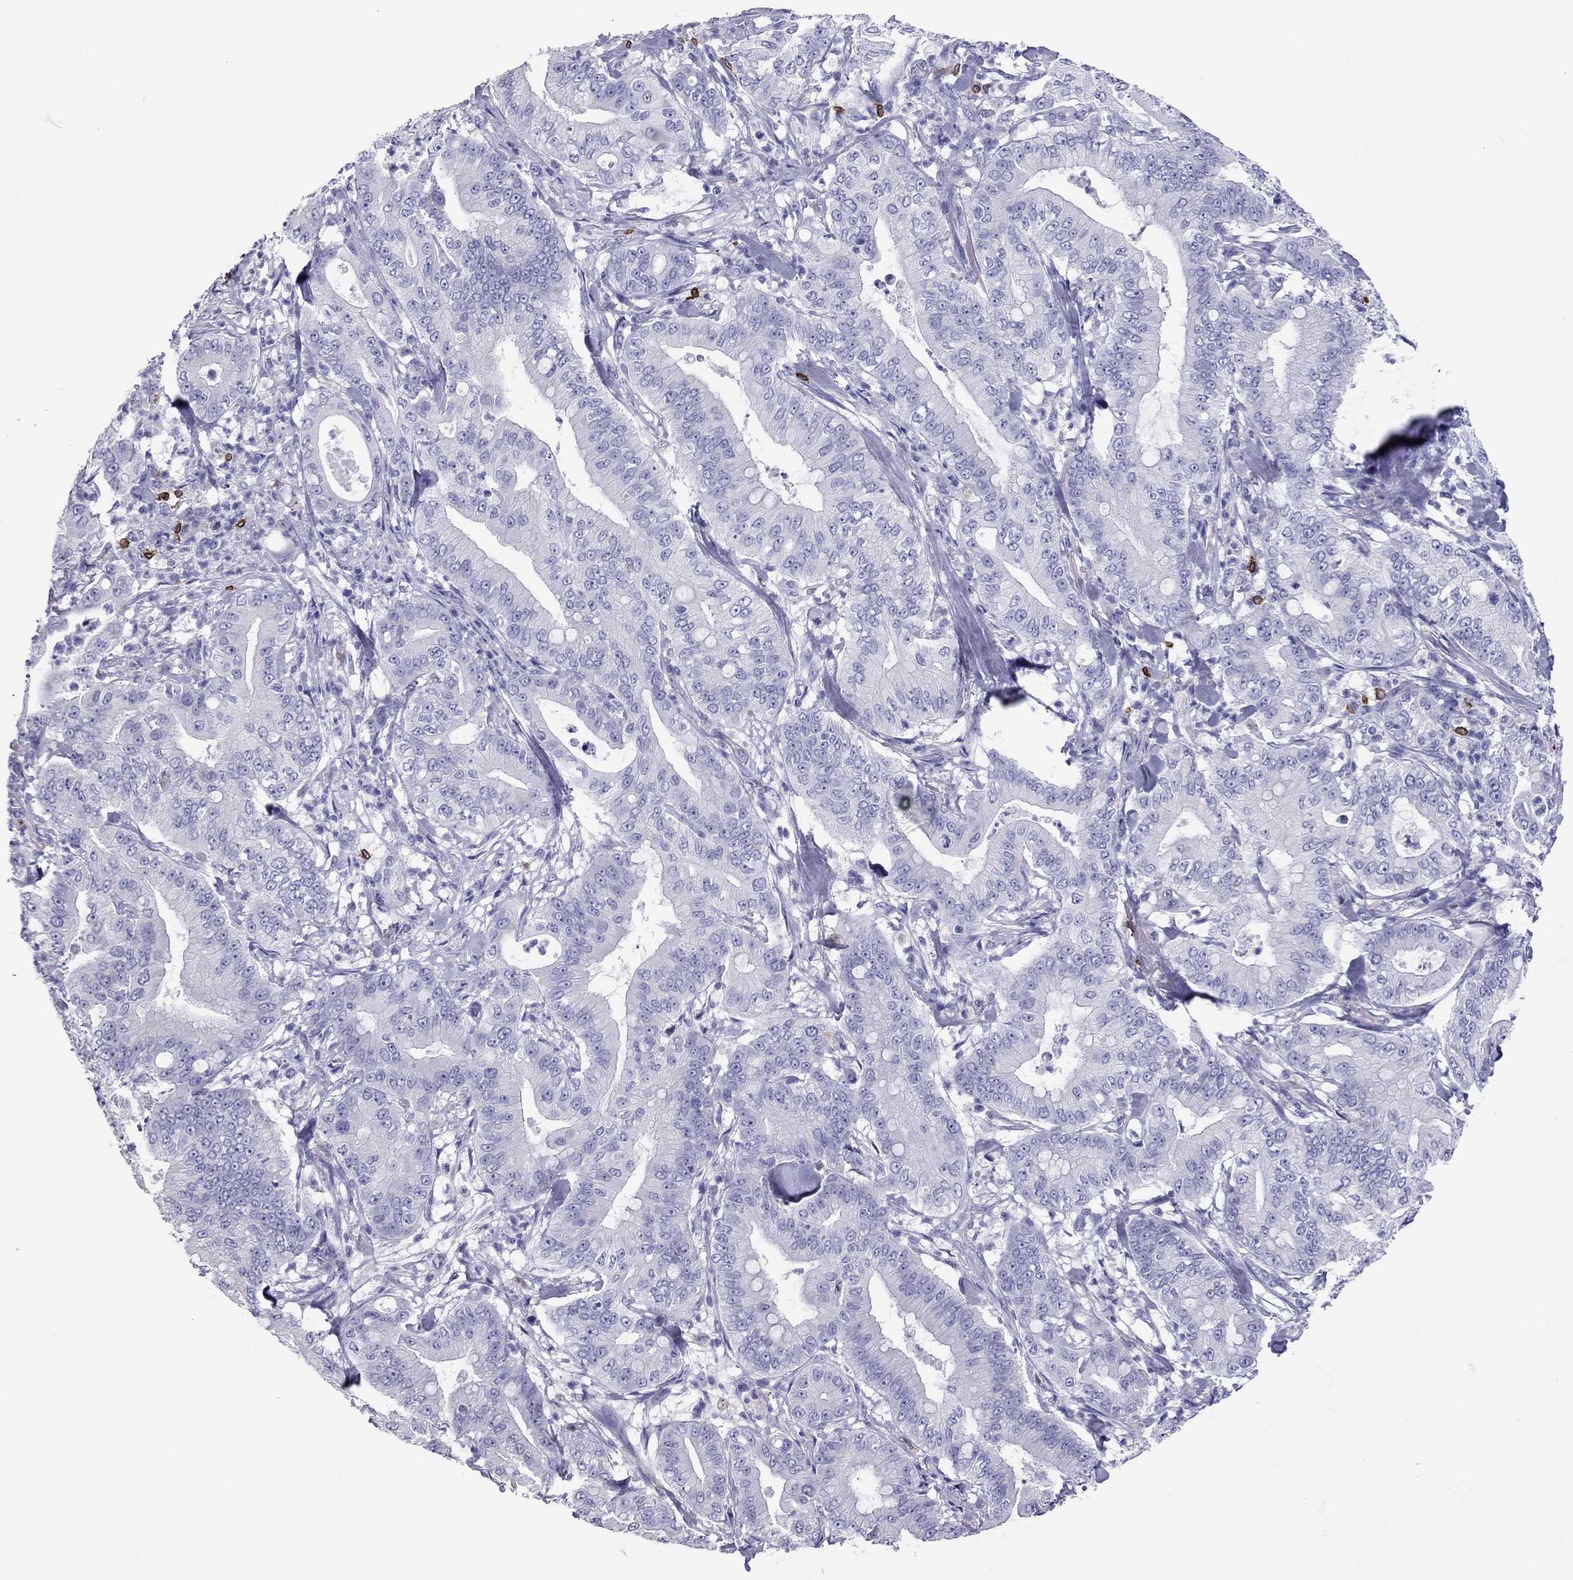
{"staining": {"intensity": "negative", "quantity": "none", "location": "none"}, "tissue": "pancreatic cancer", "cell_type": "Tumor cells", "image_type": "cancer", "snomed": [{"axis": "morphology", "description": "Adenocarcinoma, NOS"}, {"axis": "topography", "description": "Pancreas"}], "caption": "An immunohistochemistry (IHC) image of pancreatic adenocarcinoma is shown. There is no staining in tumor cells of pancreatic adenocarcinoma.", "gene": "ADORA2A", "patient": {"sex": "male", "age": 71}}